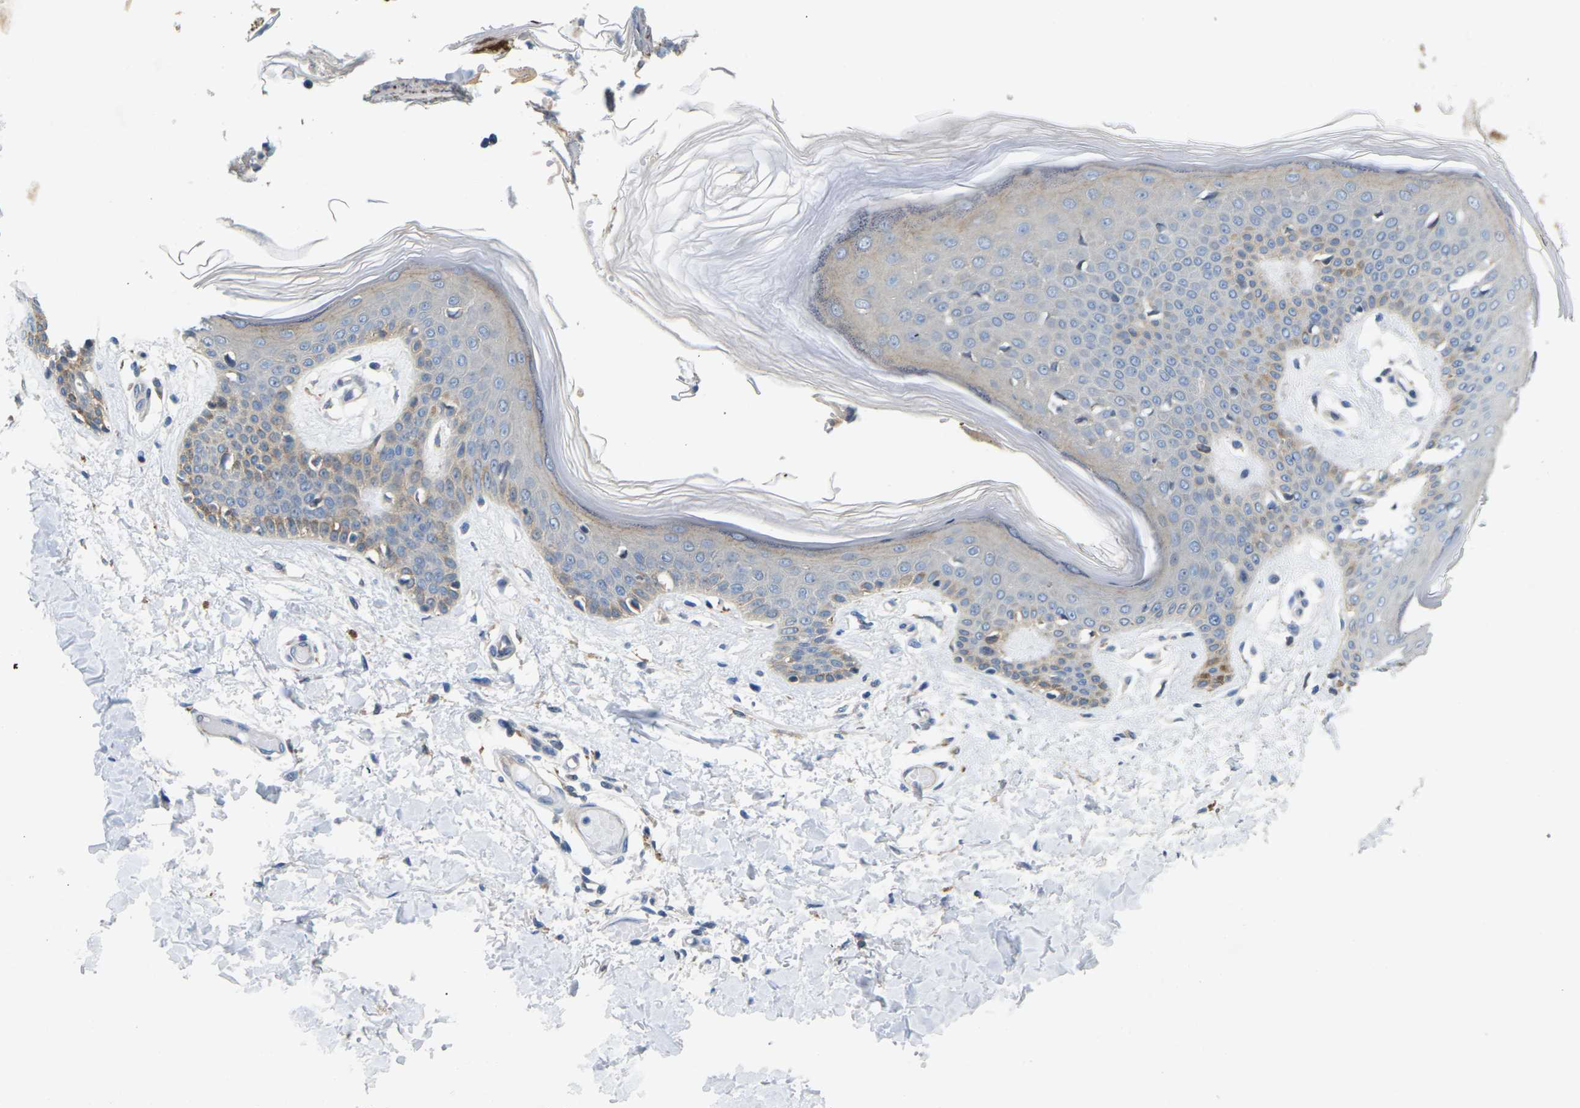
{"staining": {"intensity": "moderate", "quantity": ">75%", "location": "cytoplasmic/membranous"}, "tissue": "skin", "cell_type": "Fibroblasts", "image_type": "normal", "snomed": [{"axis": "morphology", "description": "Normal tissue, NOS"}, {"axis": "topography", "description": "Skin"}], "caption": "A brown stain labels moderate cytoplasmic/membranous expression of a protein in fibroblasts of benign skin. (DAB (3,3'-diaminobenzidine) IHC with brightfield microscopy, high magnification).", "gene": "SCNN1A", "patient": {"sex": "male", "age": 53}}